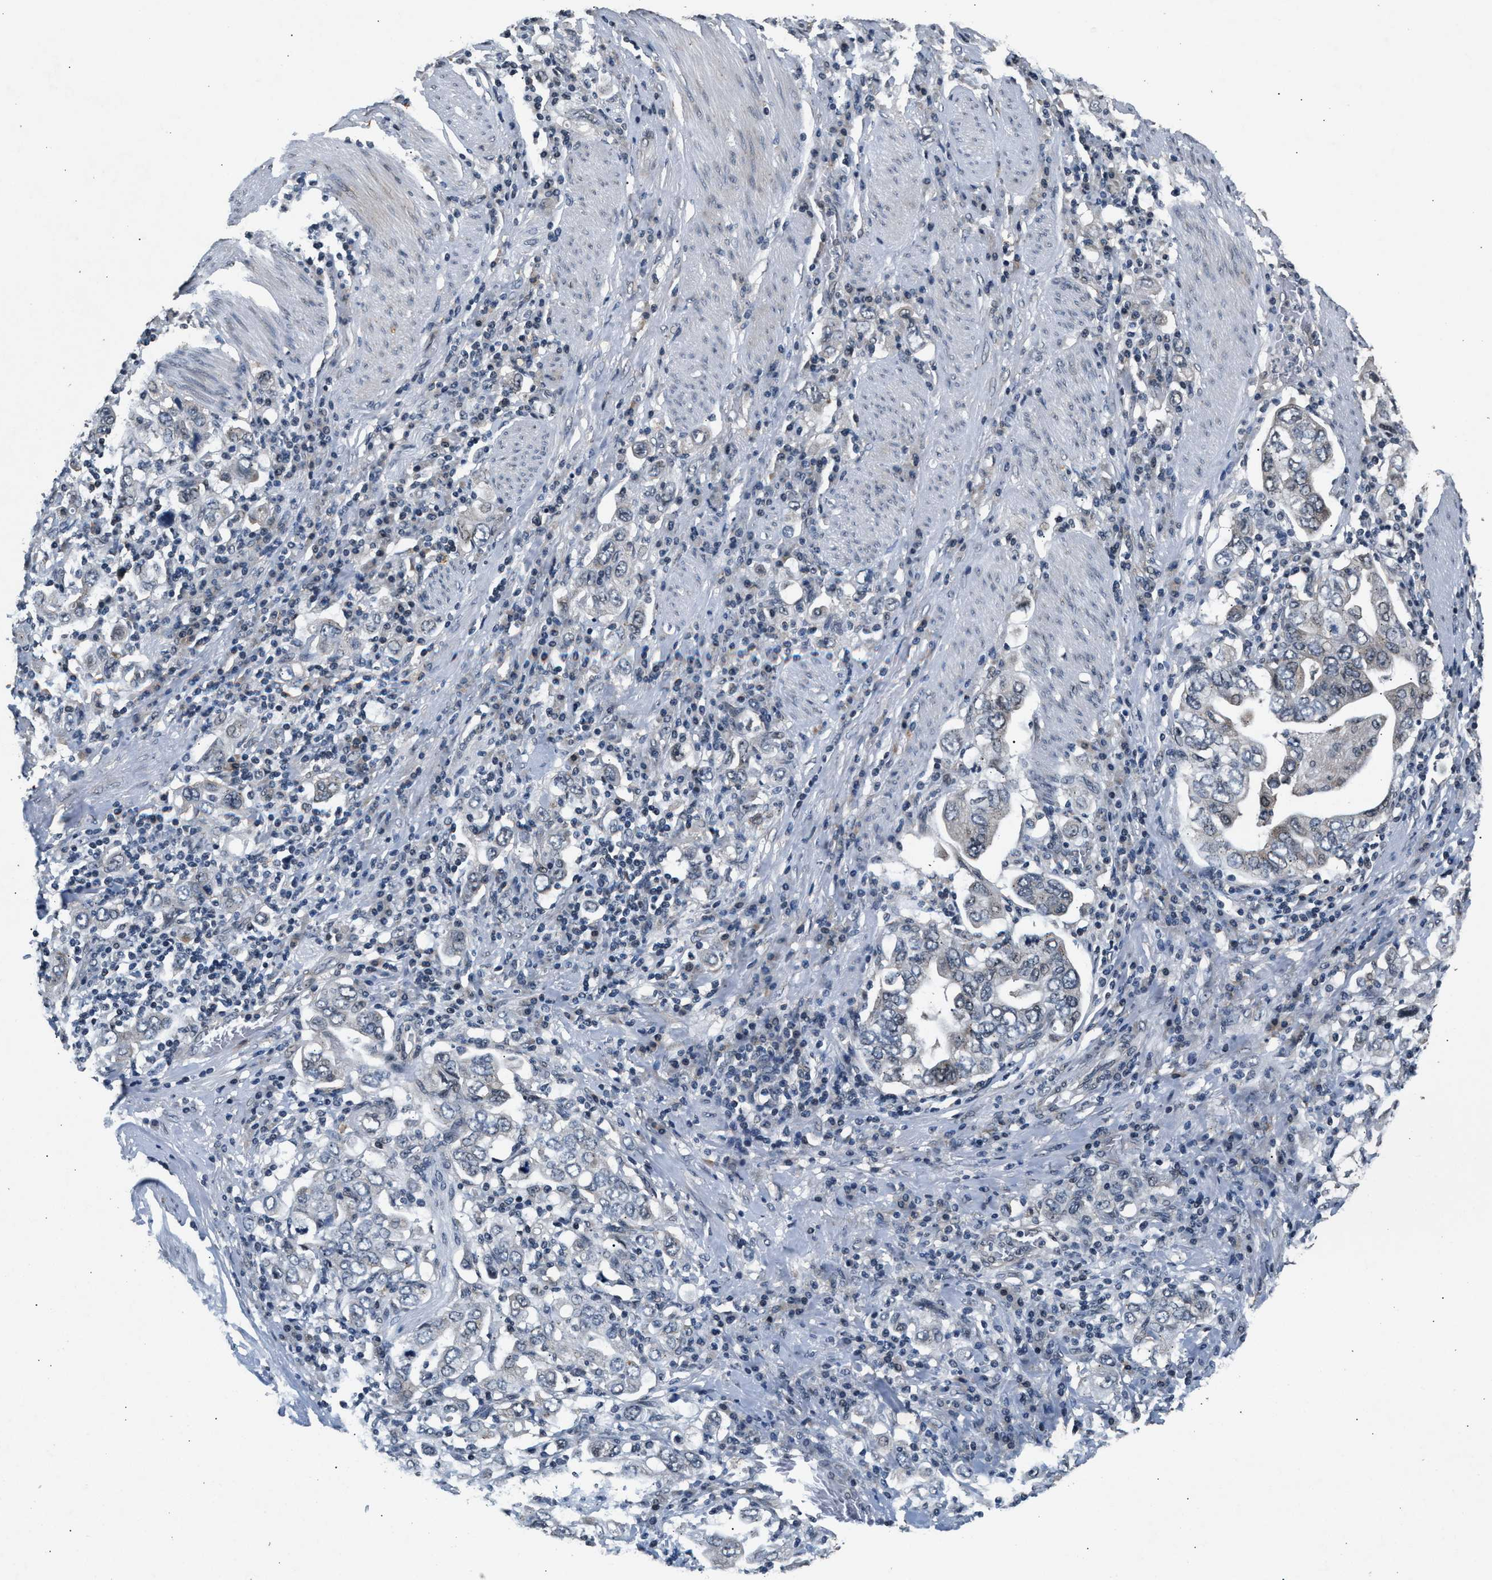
{"staining": {"intensity": "negative", "quantity": "none", "location": "none"}, "tissue": "stomach cancer", "cell_type": "Tumor cells", "image_type": "cancer", "snomed": [{"axis": "morphology", "description": "Adenocarcinoma, NOS"}, {"axis": "topography", "description": "Stomach, upper"}], "caption": "Micrograph shows no protein staining in tumor cells of stomach cancer tissue.", "gene": "RBM33", "patient": {"sex": "male", "age": 62}}